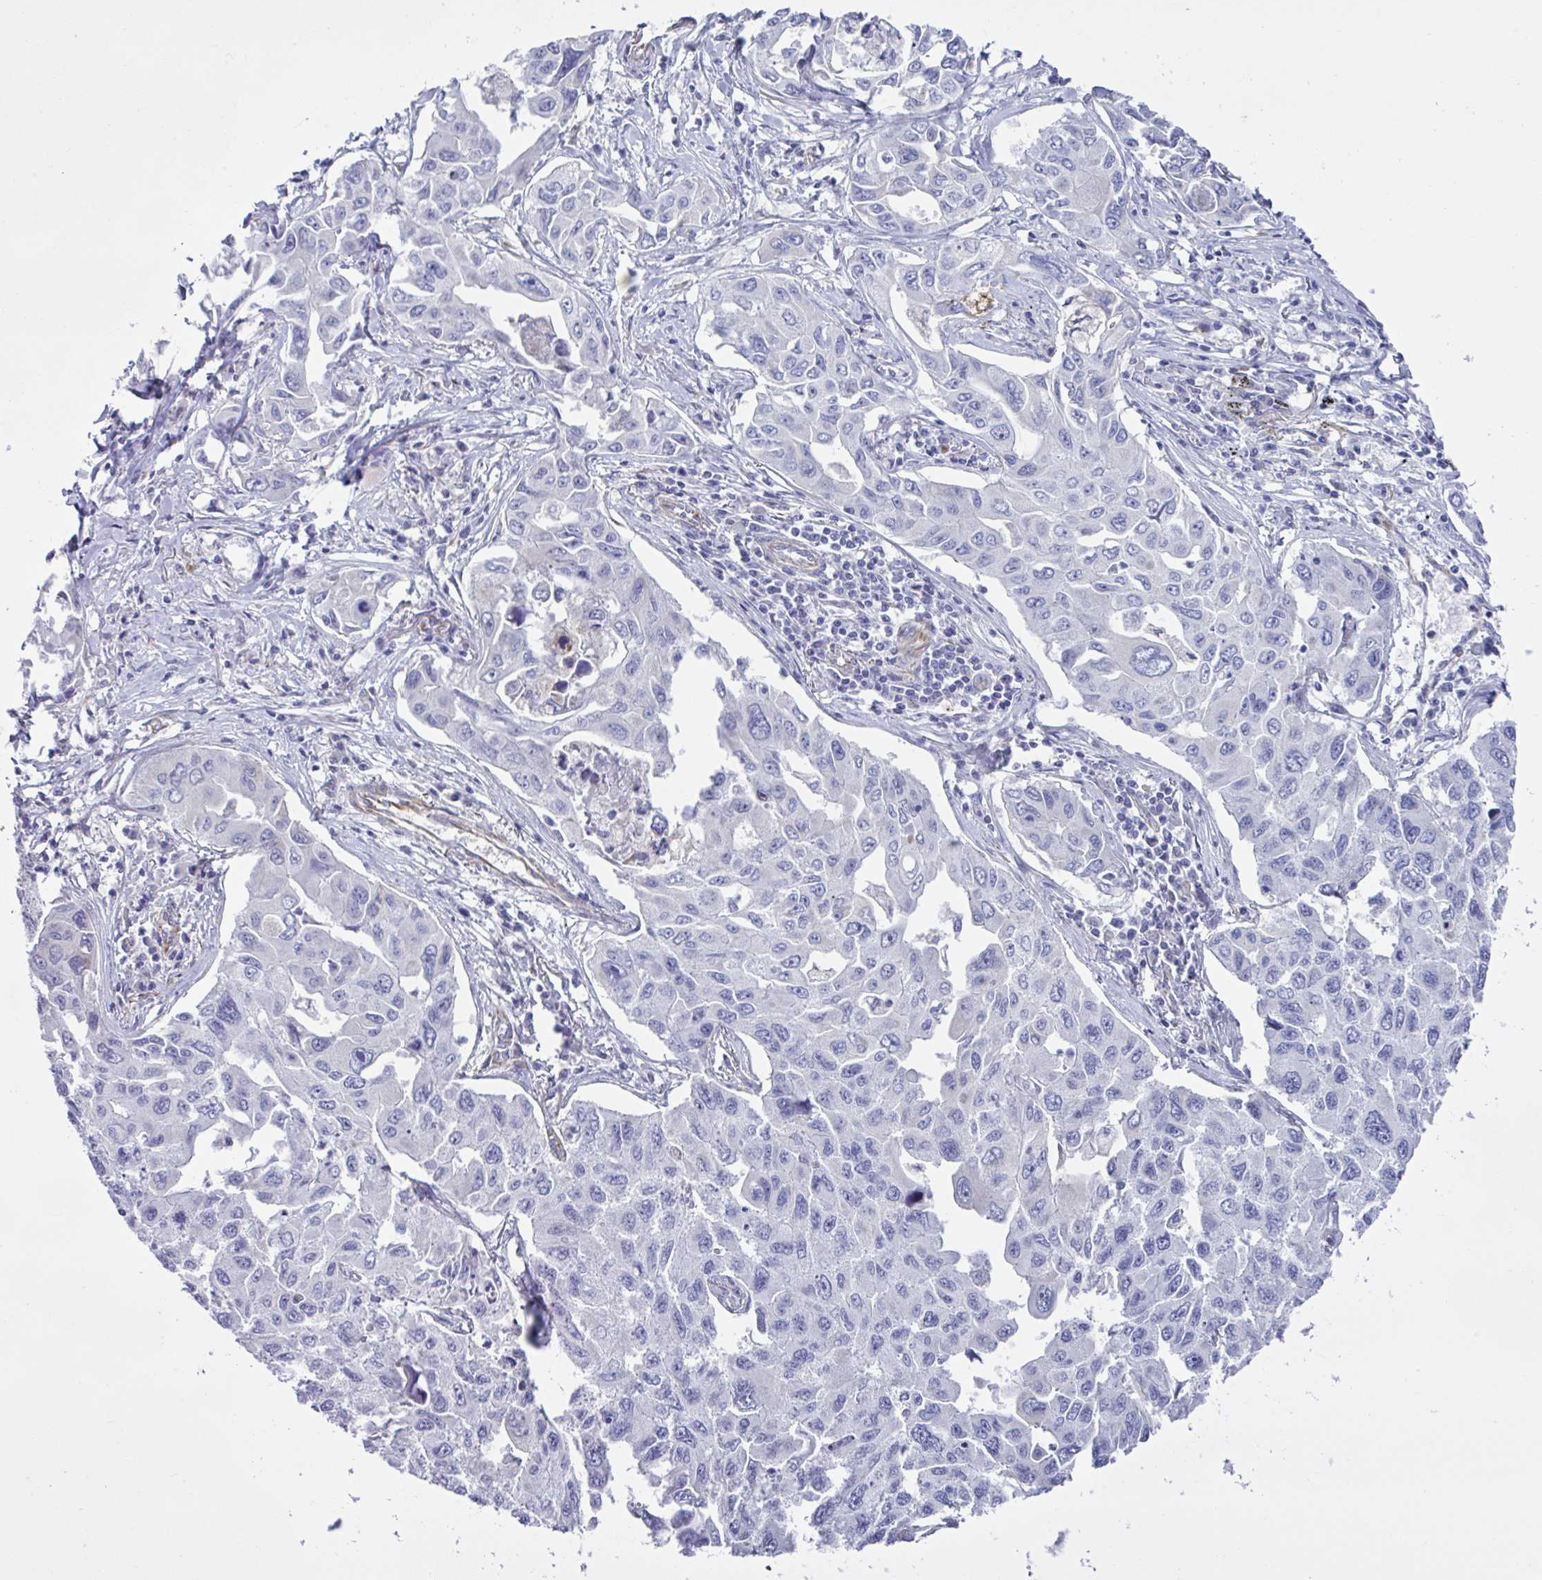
{"staining": {"intensity": "negative", "quantity": "none", "location": "none"}, "tissue": "lung cancer", "cell_type": "Tumor cells", "image_type": "cancer", "snomed": [{"axis": "morphology", "description": "Adenocarcinoma, NOS"}, {"axis": "topography", "description": "Lung"}], "caption": "This is a micrograph of immunohistochemistry (IHC) staining of lung cancer (adenocarcinoma), which shows no staining in tumor cells.", "gene": "TMEM86B", "patient": {"sex": "male", "age": 64}}